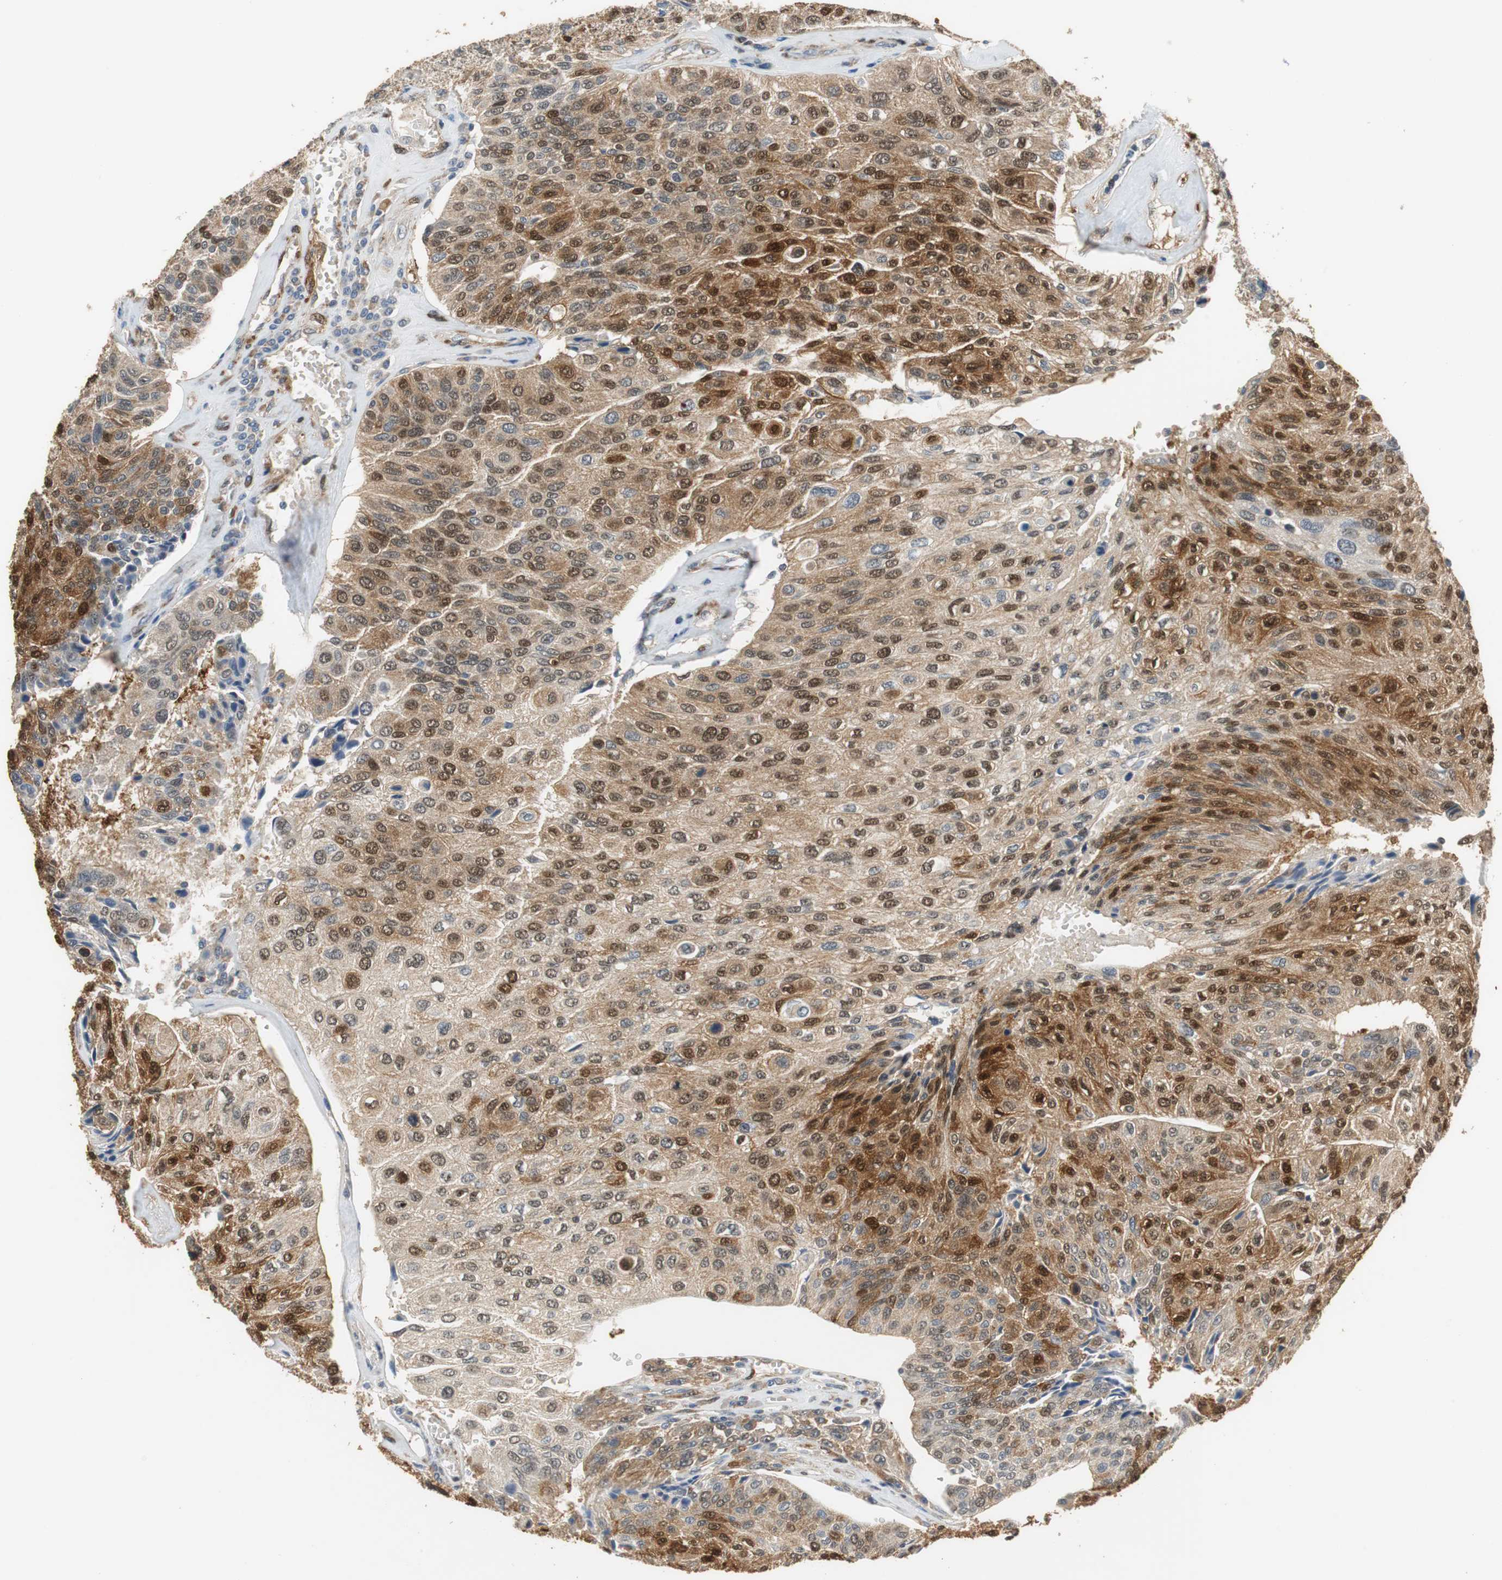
{"staining": {"intensity": "strong", "quantity": ">75%", "location": "cytoplasmic/membranous,nuclear"}, "tissue": "urothelial cancer", "cell_type": "Tumor cells", "image_type": "cancer", "snomed": [{"axis": "morphology", "description": "Urothelial carcinoma, High grade"}, {"axis": "topography", "description": "Urinary bladder"}], "caption": "IHC photomicrograph of neoplastic tissue: human urothelial cancer stained using IHC reveals high levels of strong protein expression localized specifically in the cytoplasmic/membranous and nuclear of tumor cells, appearing as a cytoplasmic/membranous and nuclear brown color.", "gene": "UBQLN2", "patient": {"sex": "male", "age": 66}}